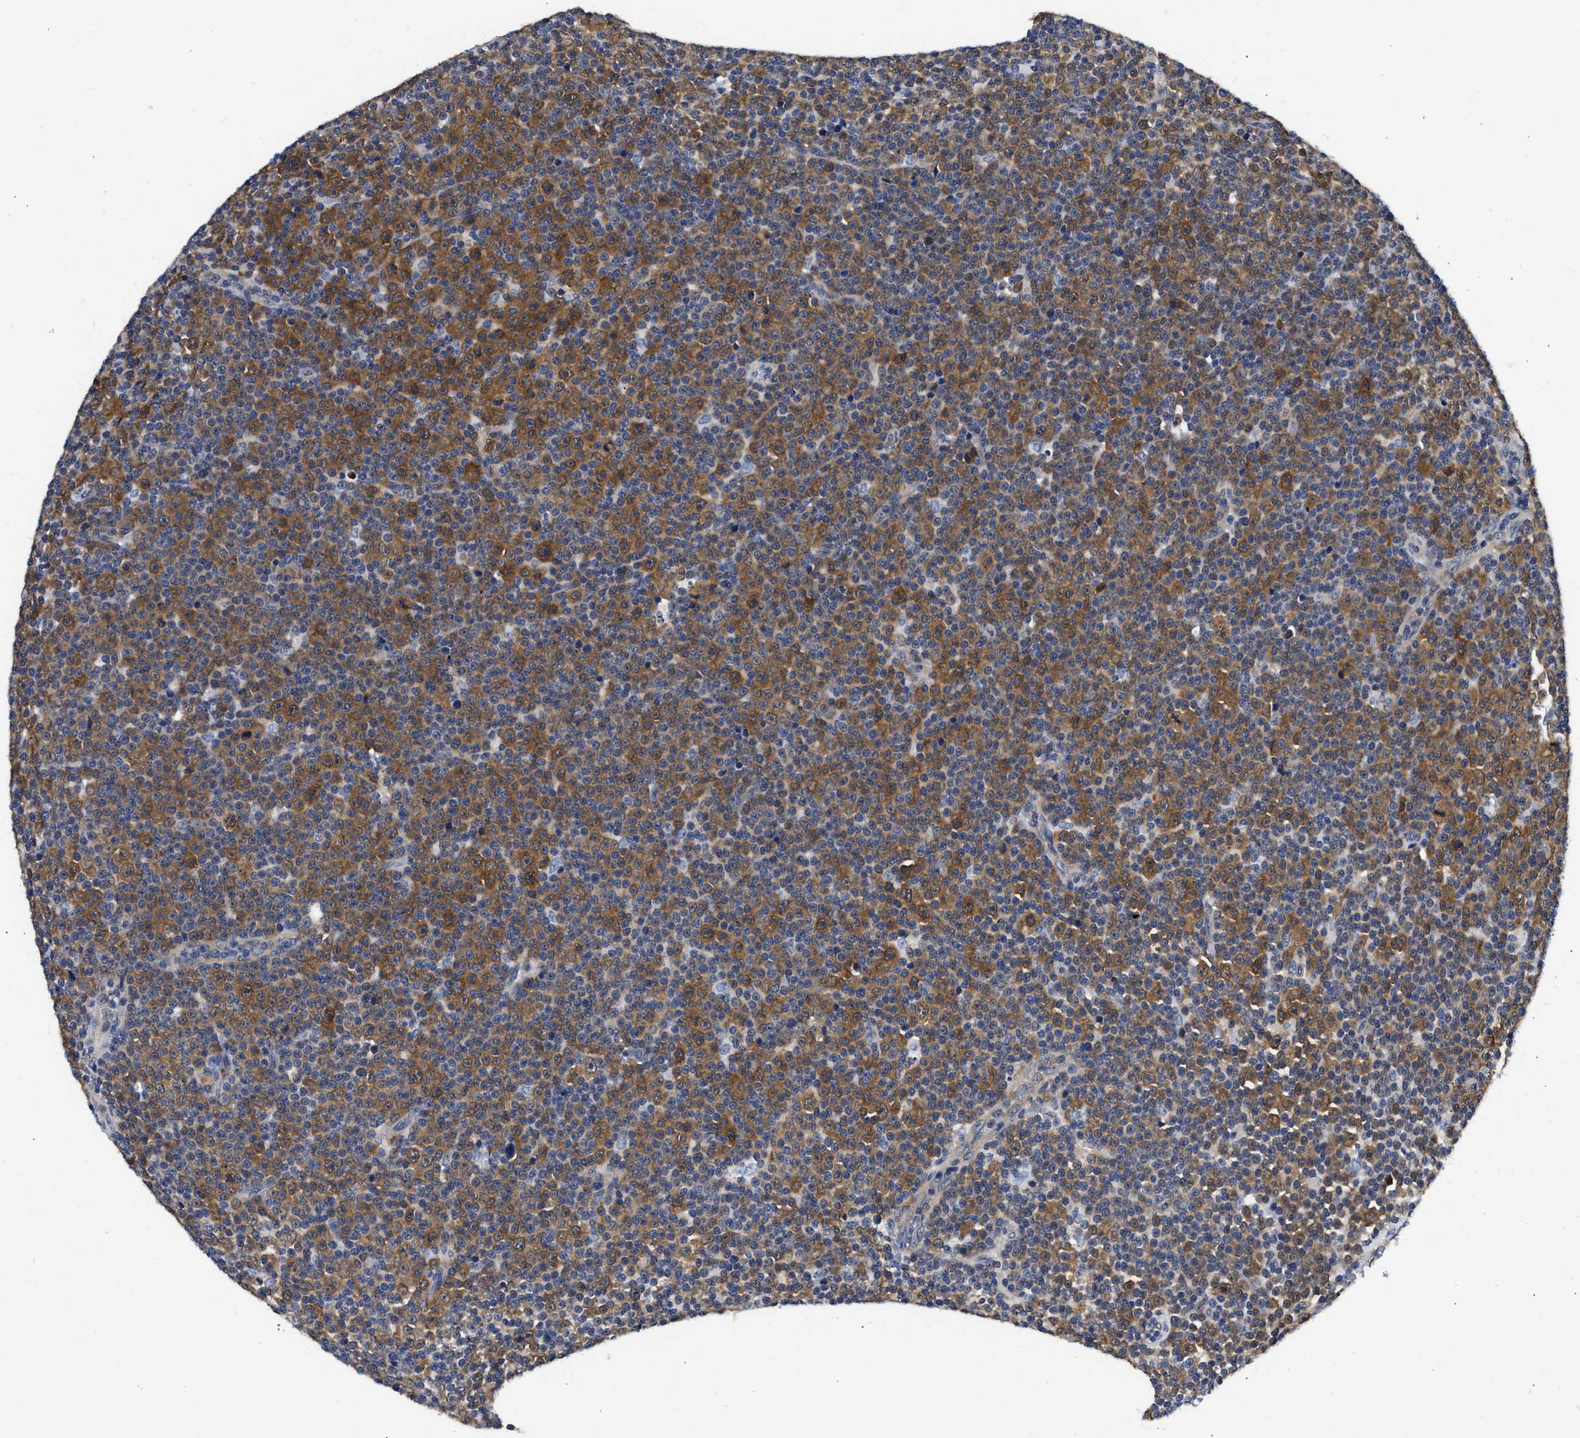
{"staining": {"intensity": "moderate", "quantity": ">75%", "location": "cytoplasmic/membranous"}, "tissue": "lymphoma", "cell_type": "Tumor cells", "image_type": "cancer", "snomed": [{"axis": "morphology", "description": "Malignant lymphoma, non-Hodgkin's type, Low grade"}, {"axis": "topography", "description": "Lymph node"}], "caption": "An image of human malignant lymphoma, non-Hodgkin's type (low-grade) stained for a protein demonstrates moderate cytoplasmic/membranous brown staining in tumor cells.", "gene": "XPO5", "patient": {"sex": "female", "age": 67}}